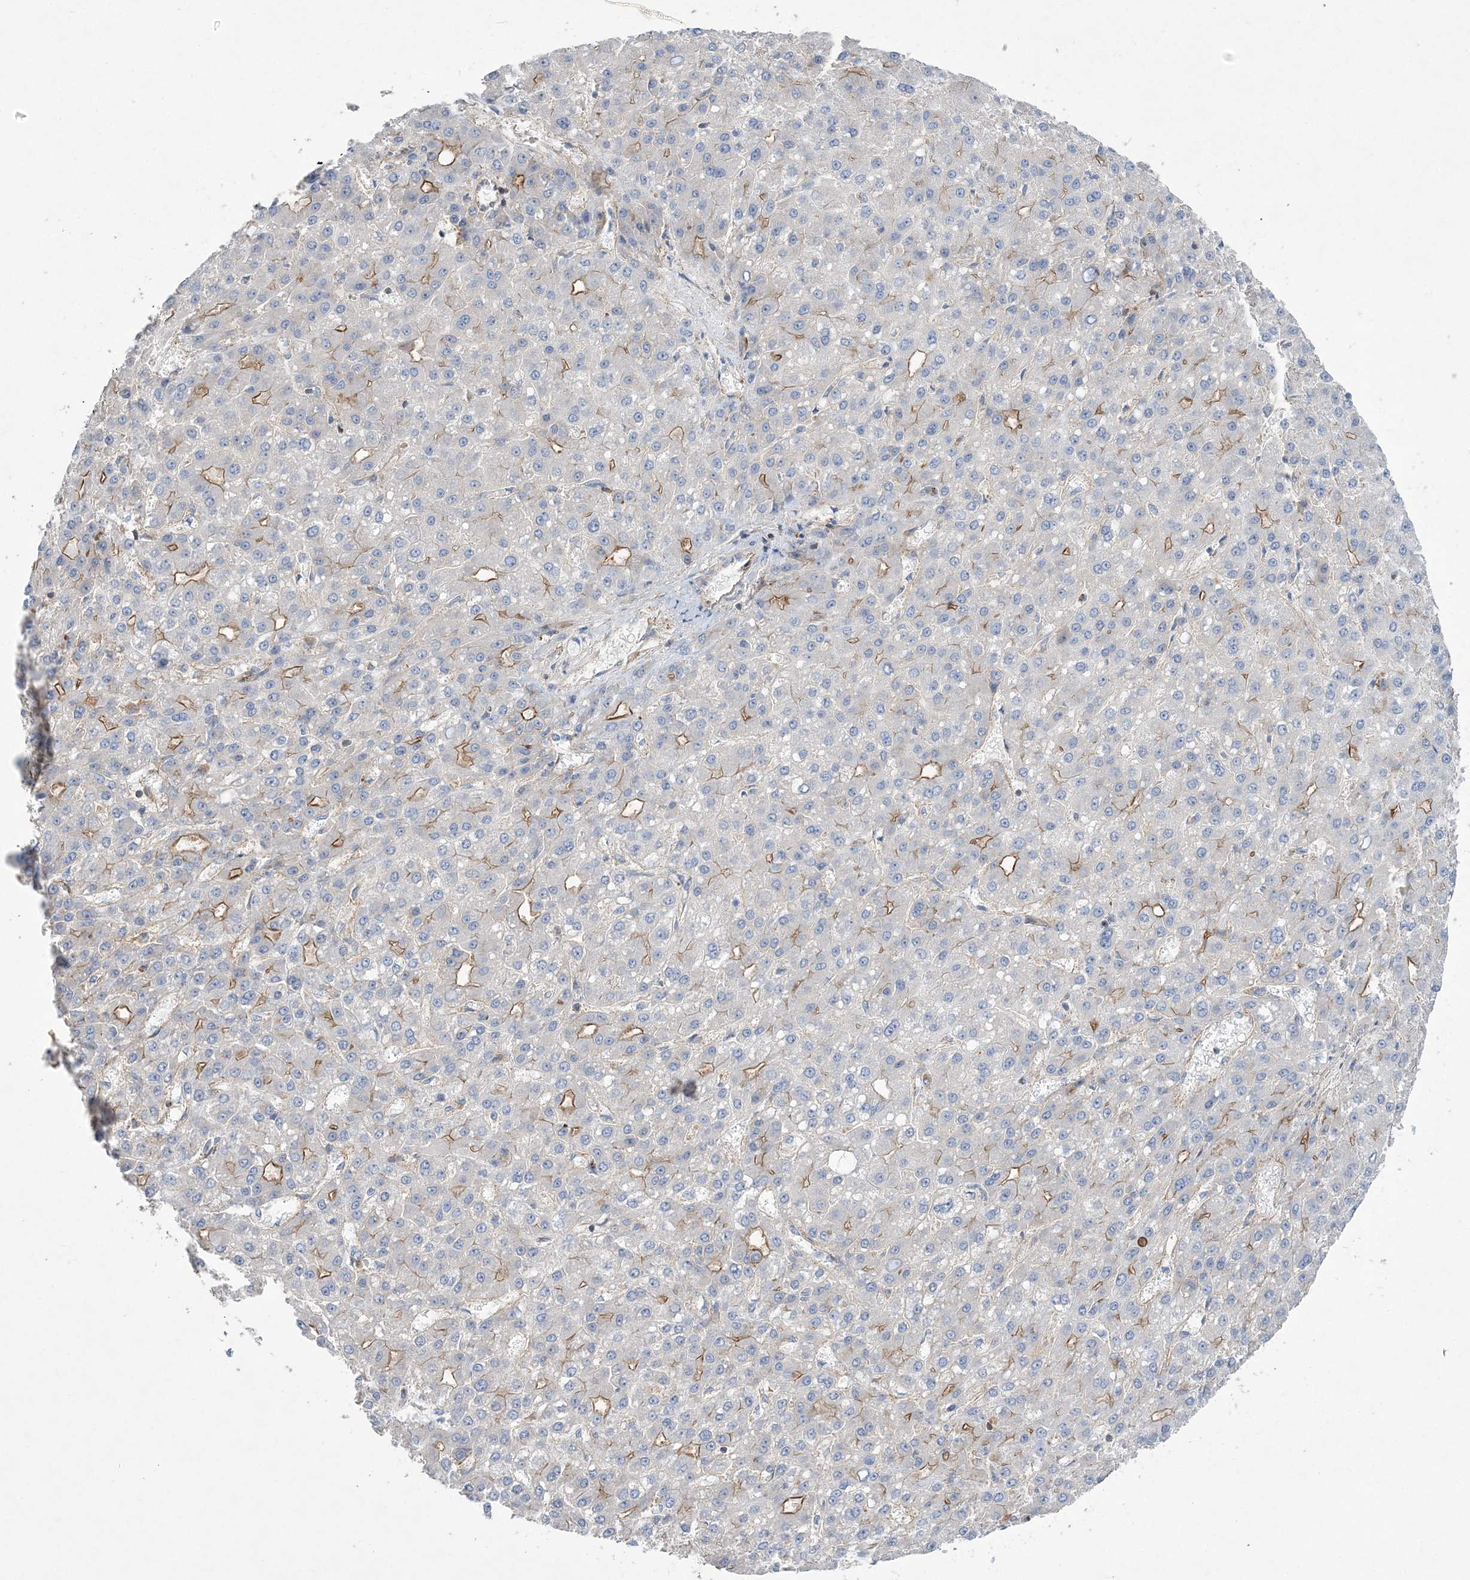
{"staining": {"intensity": "moderate", "quantity": "<25%", "location": "cytoplasmic/membranous"}, "tissue": "liver cancer", "cell_type": "Tumor cells", "image_type": "cancer", "snomed": [{"axis": "morphology", "description": "Carcinoma, Hepatocellular, NOS"}, {"axis": "topography", "description": "Liver"}], "caption": "IHC image of hepatocellular carcinoma (liver) stained for a protein (brown), which reveals low levels of moderate cytoplasmic/membranous positivity in approximately <25% of tumor cells.", "gene": "PIGC", "patient": {"sex": "male", "age": 67}}